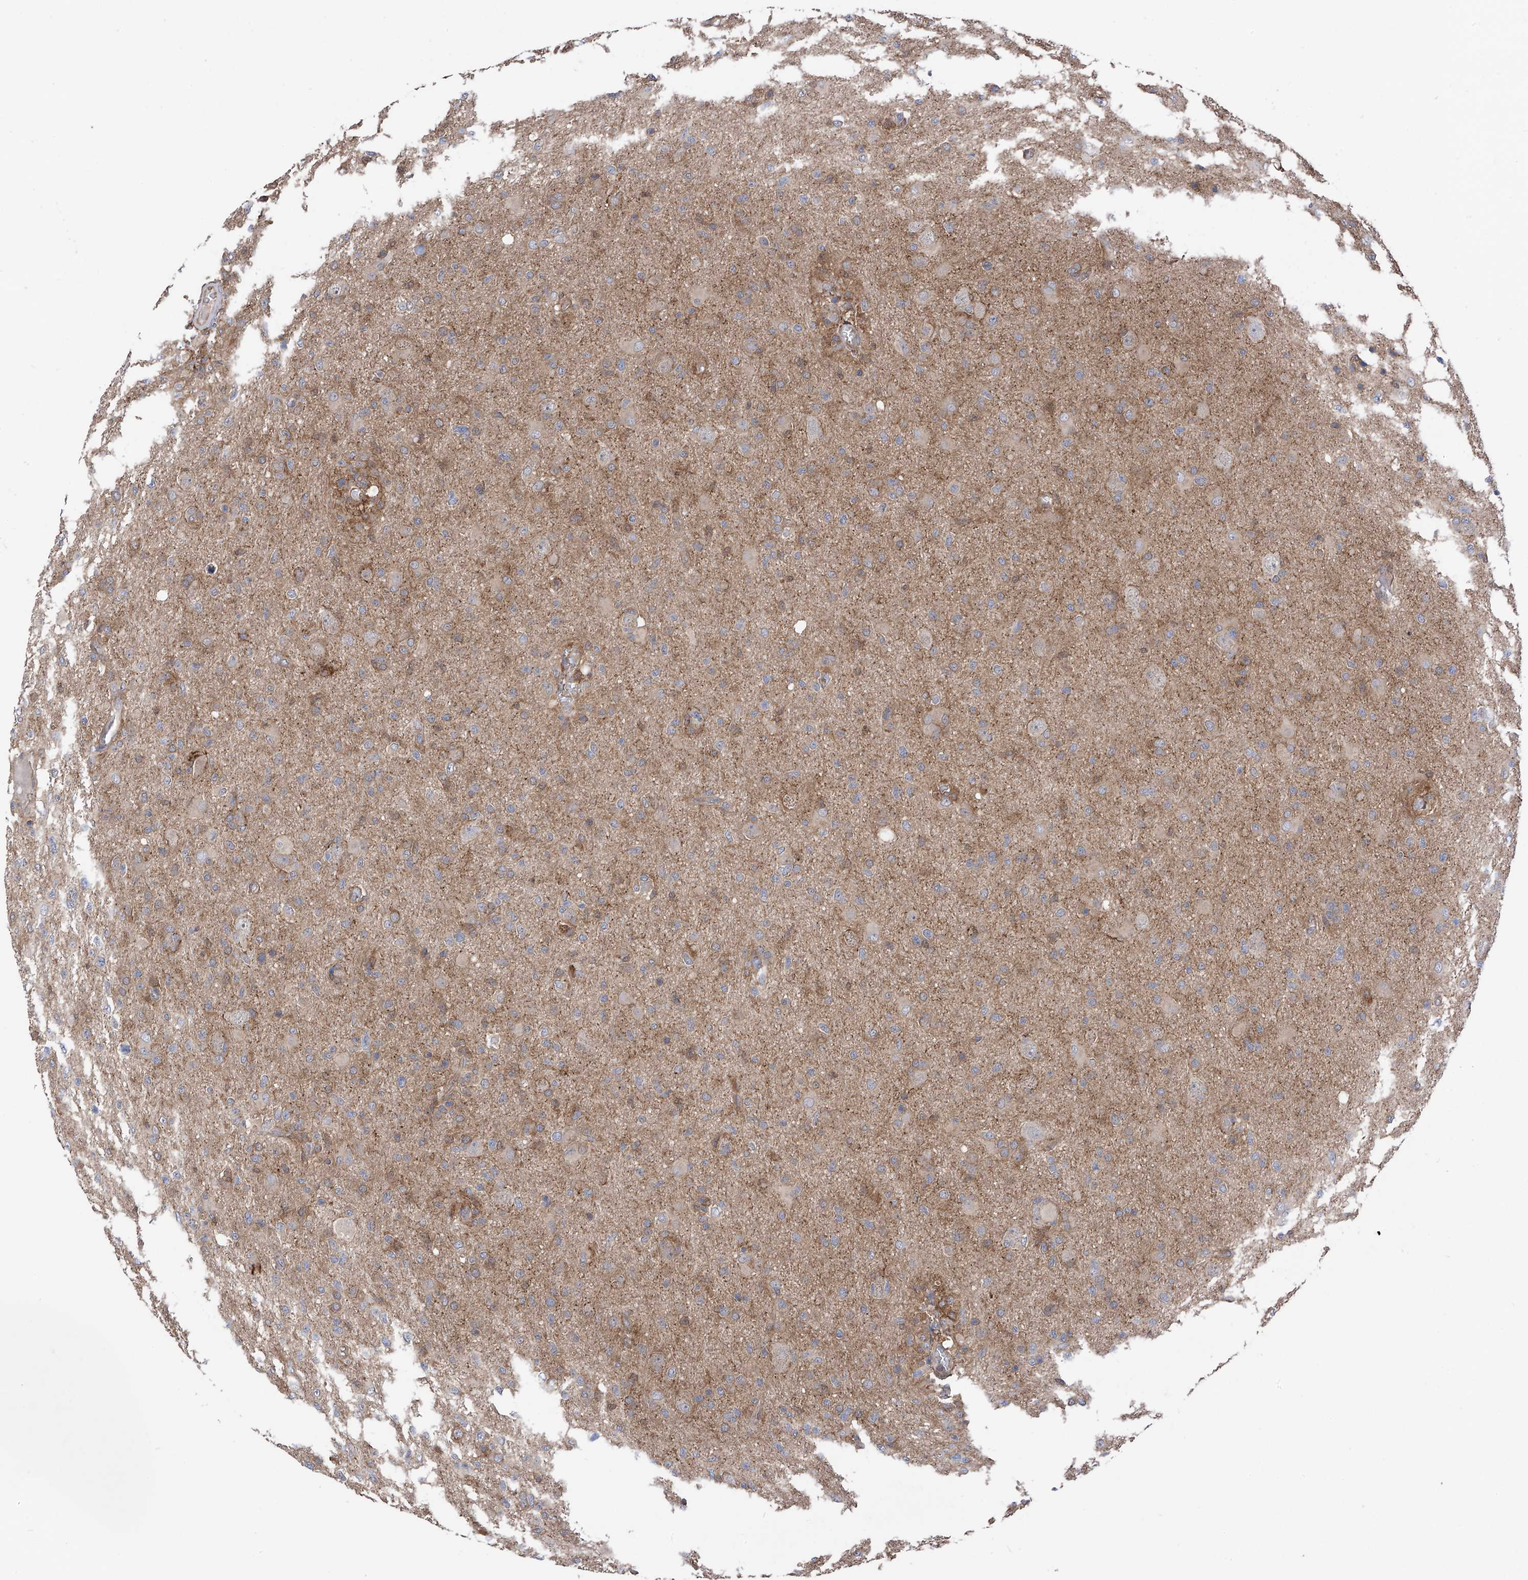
{"staining": {"intensity": "moderate", "quantity": "25%-75%", "location": "cytoplasmic/membranous"}, "tissue": "glioma", "cell_type": "Tumor cells", "image_type": "cancer", "snomed": [{"axis": "morphology", "description": "Glioma, malignant, High grade"}, {"axis": "topography", "description": "Brain"}], "caption": "Human glioma stained with a protein marker shows moderate staining in tumor cells.", "gene": "CHPF", "patient": {"sex": "female", "age": 57}}